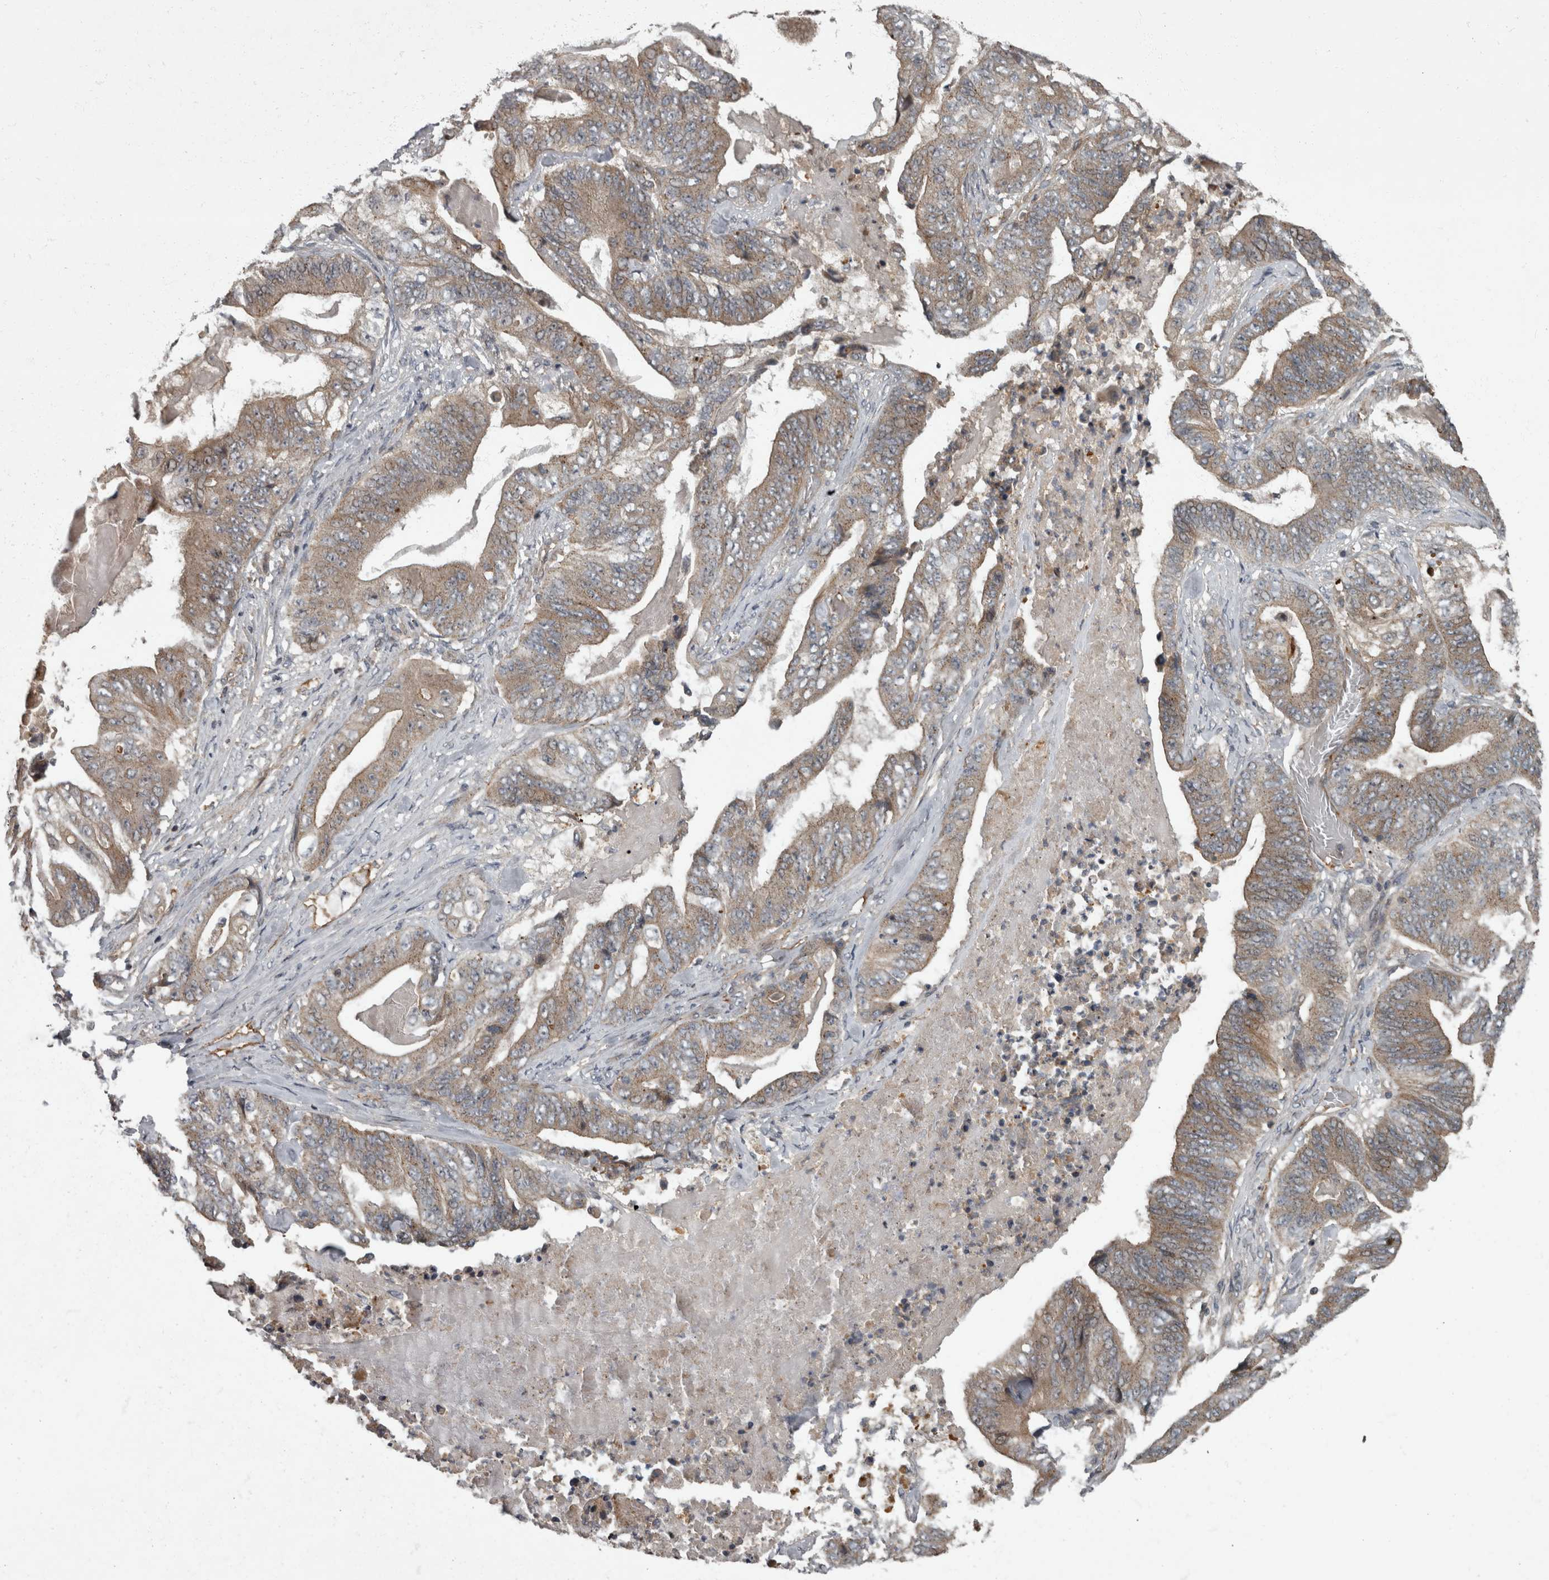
{"staining": {"intensity": "weak", "quantity": ">75%", "location": "cytoplasmic/membranous"}, "tissue": "stomach cancer", "cell_type": "Tumor cells", "image_type": "cancer", "snomed": [{"axis": "morphology", "description": "Adenocarcinoma, NOS"}, {"axis": "topography", "description": "Stomach"}], "caption": "A micrograph showing weak cytoplasmic/membranous staining in about >75% of tumor cells in stomach cancer (adenocarcinoma), as visualized by brown immunohistochemical staining.", "gene": "VEGFD", "patient": {"sex": "female", "age": 73}}